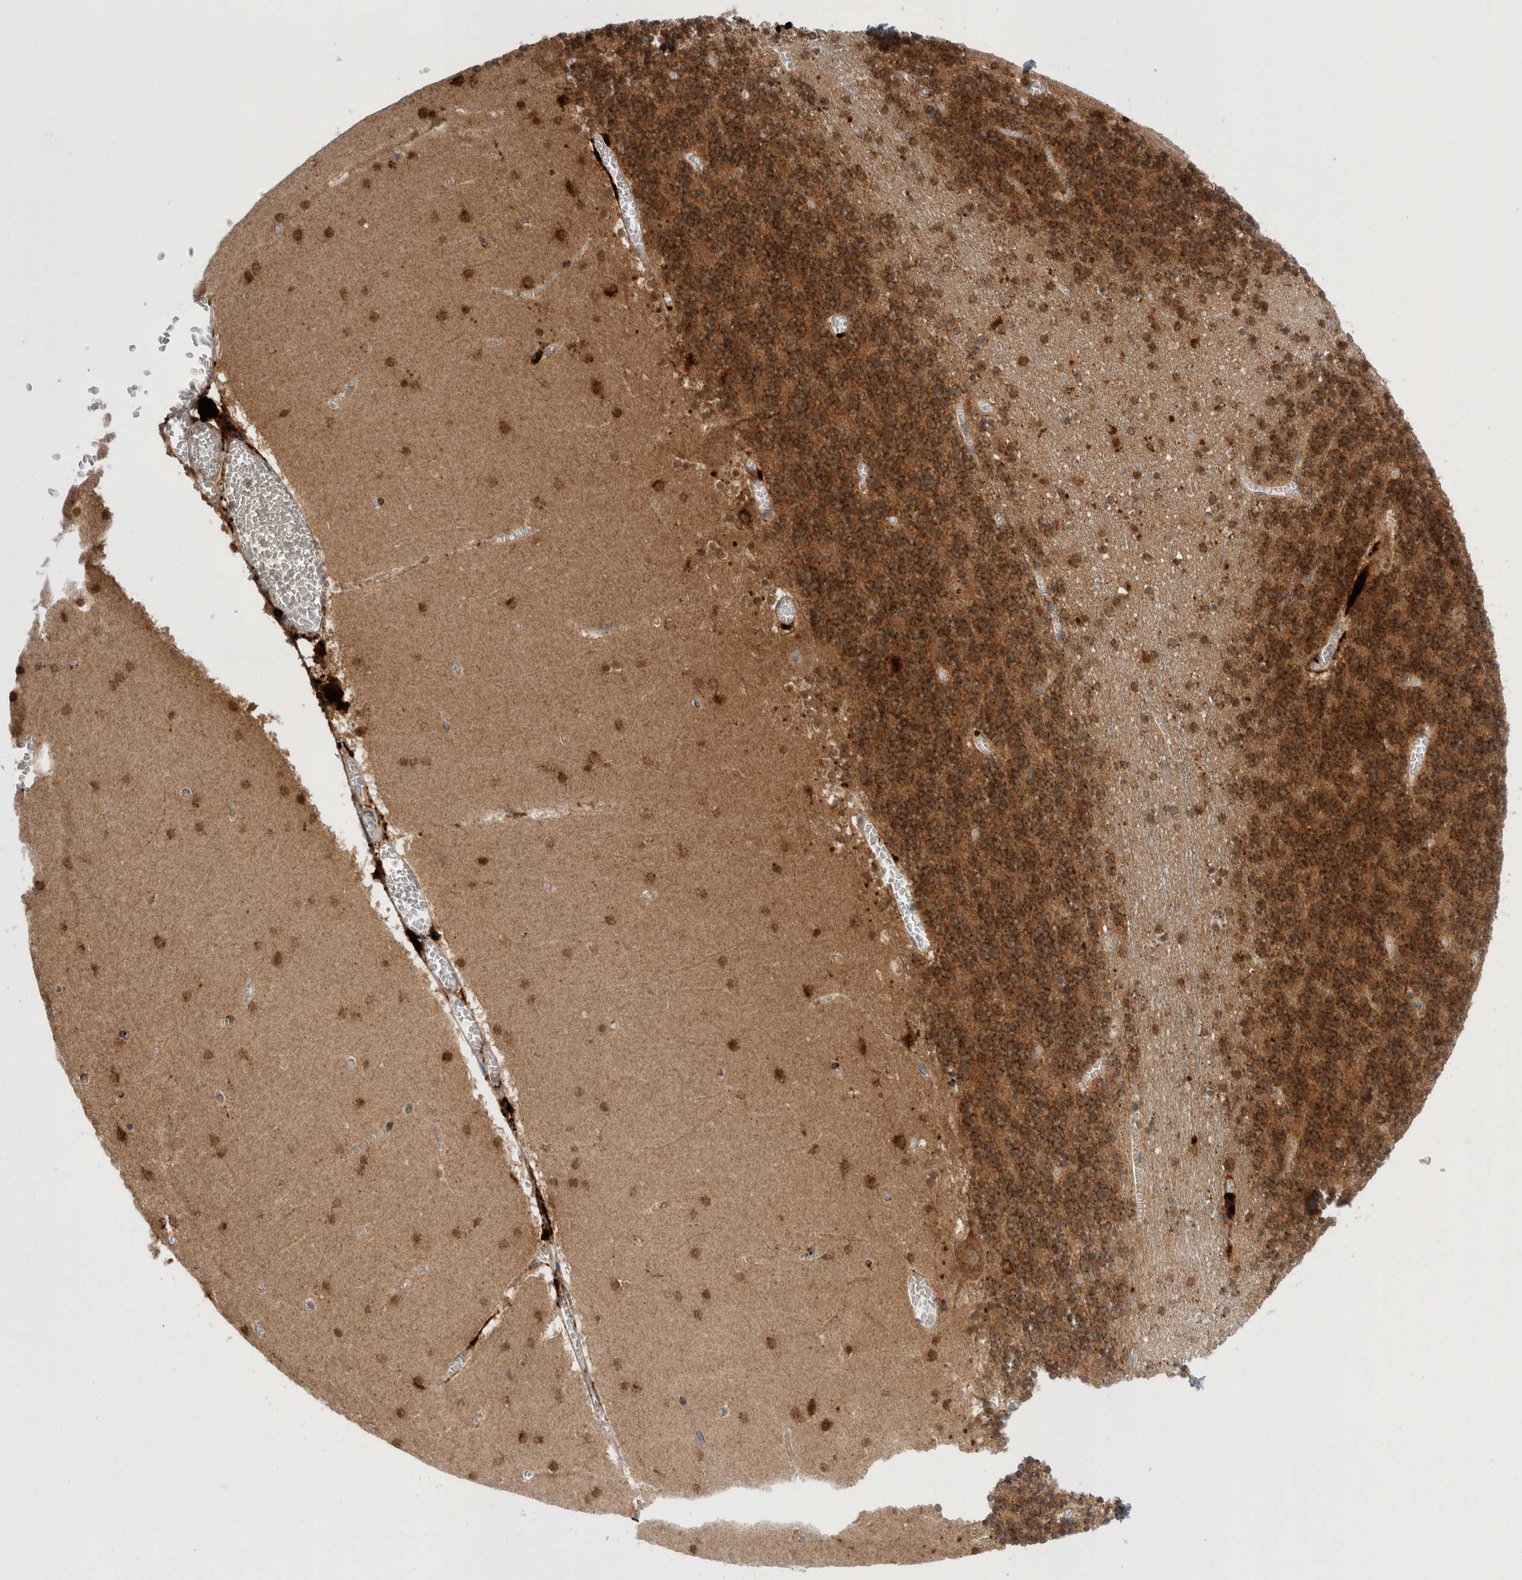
{"staining": {"intensity": "strong", "quantity": "25%-75%", "location": "cytoplasmic/membranous"}, "tissue": "cerebellum", "cell_type": "Cells in granular layer", "image_type": "normal", "snomed": [{"axis": "morphology", "description": "Normal tissue, NOS"}, {"axis": "topography", "description": "Cerebellum"}], "caption": "The micrograph exhibits staining of normal cerebellum, revealing strong cytoplasmic/membranous protein expression (brown color) within cells in granular layer. The staining was performed using DAB (3,3'-diaminobenzidine), with brown indicating positive protein expression. Nuclei are stained blue with hematoxylin.", "gene": "EPDR1", "patient": {"sex": "female", "age": 28}}